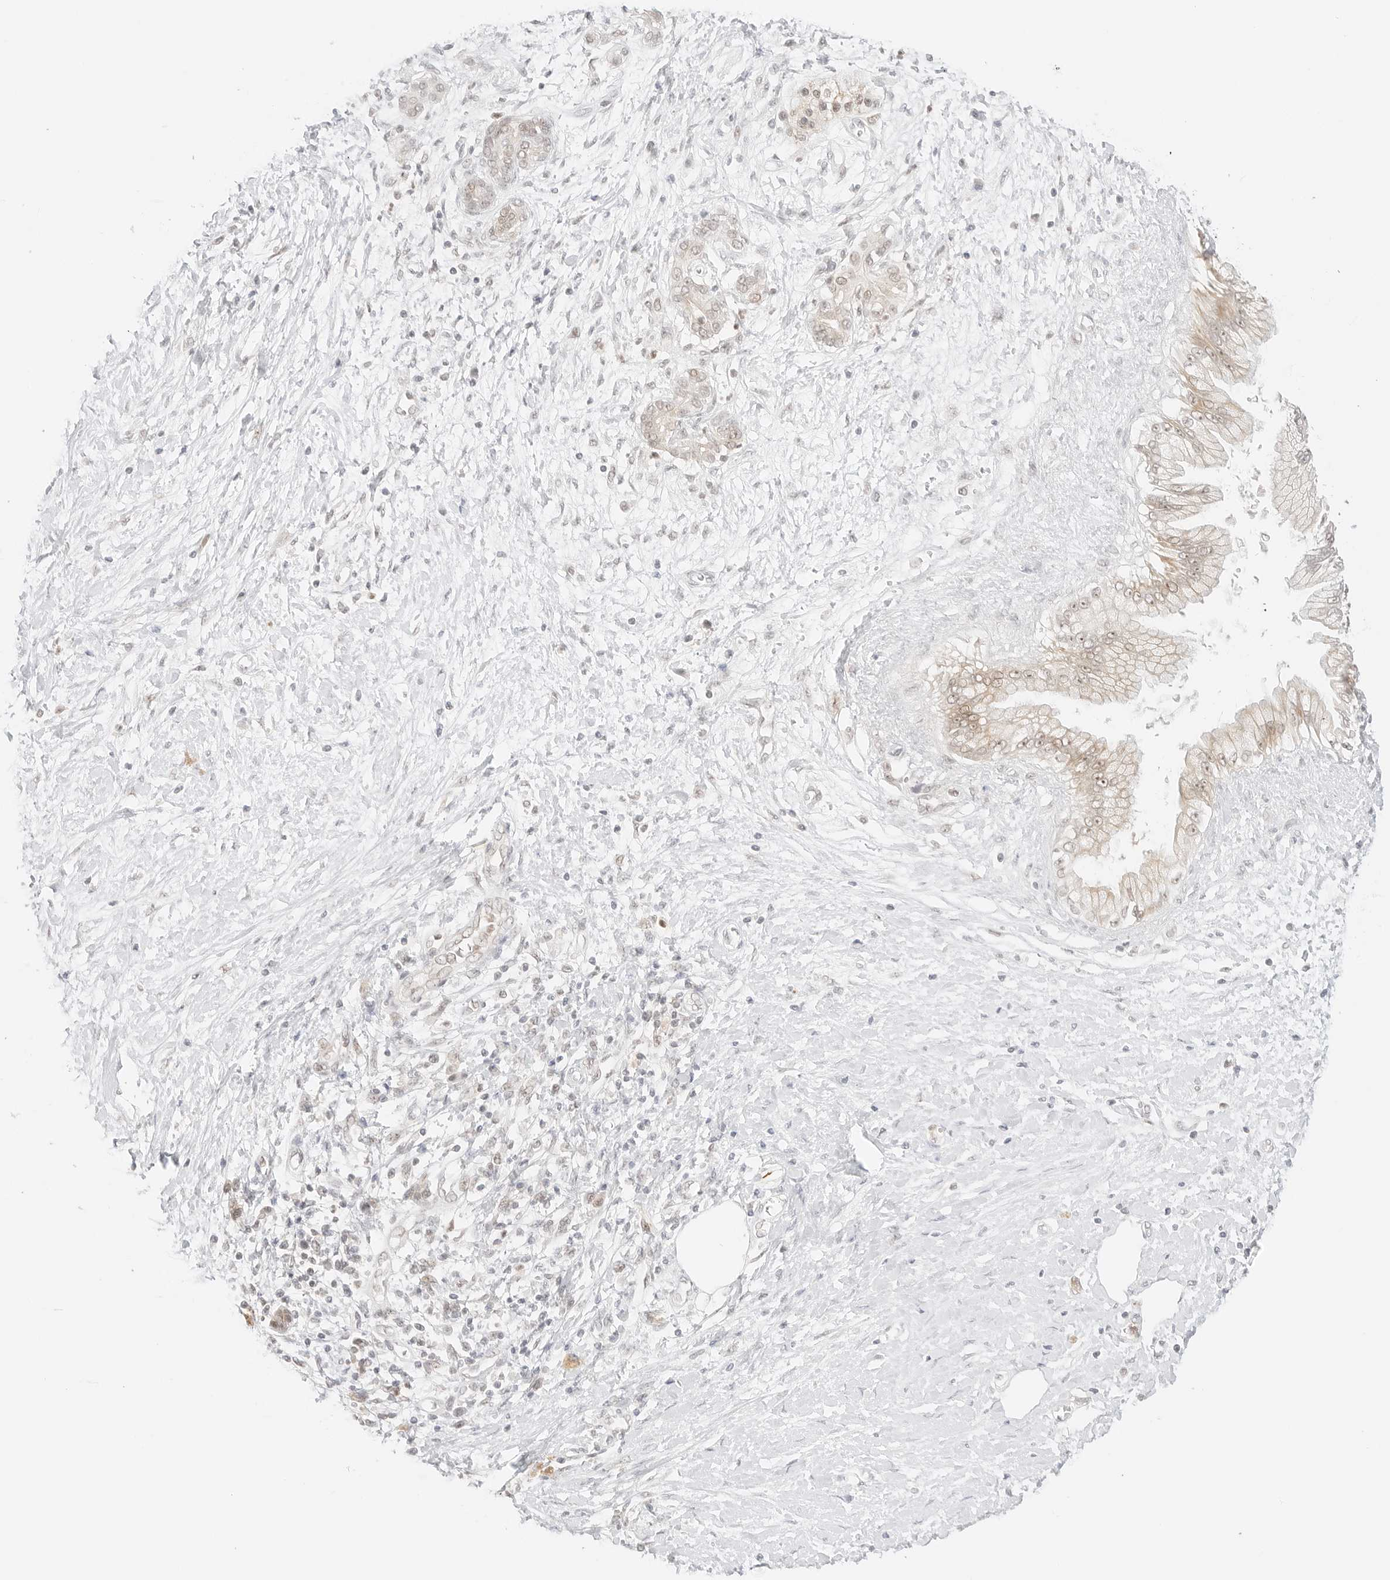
{"staining": {"intensity": "weak", "quantity": ">75%", "location": "cytoplasmic/membranous,nuclear"}, "tissue": "pancreatic cancer", "cell_type": "Tumor cells", "image_type": "cancer", "snomed": [{"axis": "morphology", "description": "Adenocarcinoma, NOS"}, {"axis": "topography", "description": "Pancreas"}], "caption": "Pancreatic adenocarcinoma stained for a protein (brown) exhibits weak cytoplasmic/membranous and nuclear positive staining in approximately >75% of tumor cells.", "gene": "RPS6KL1", "patient": {"sex": "male", "age": 58}}